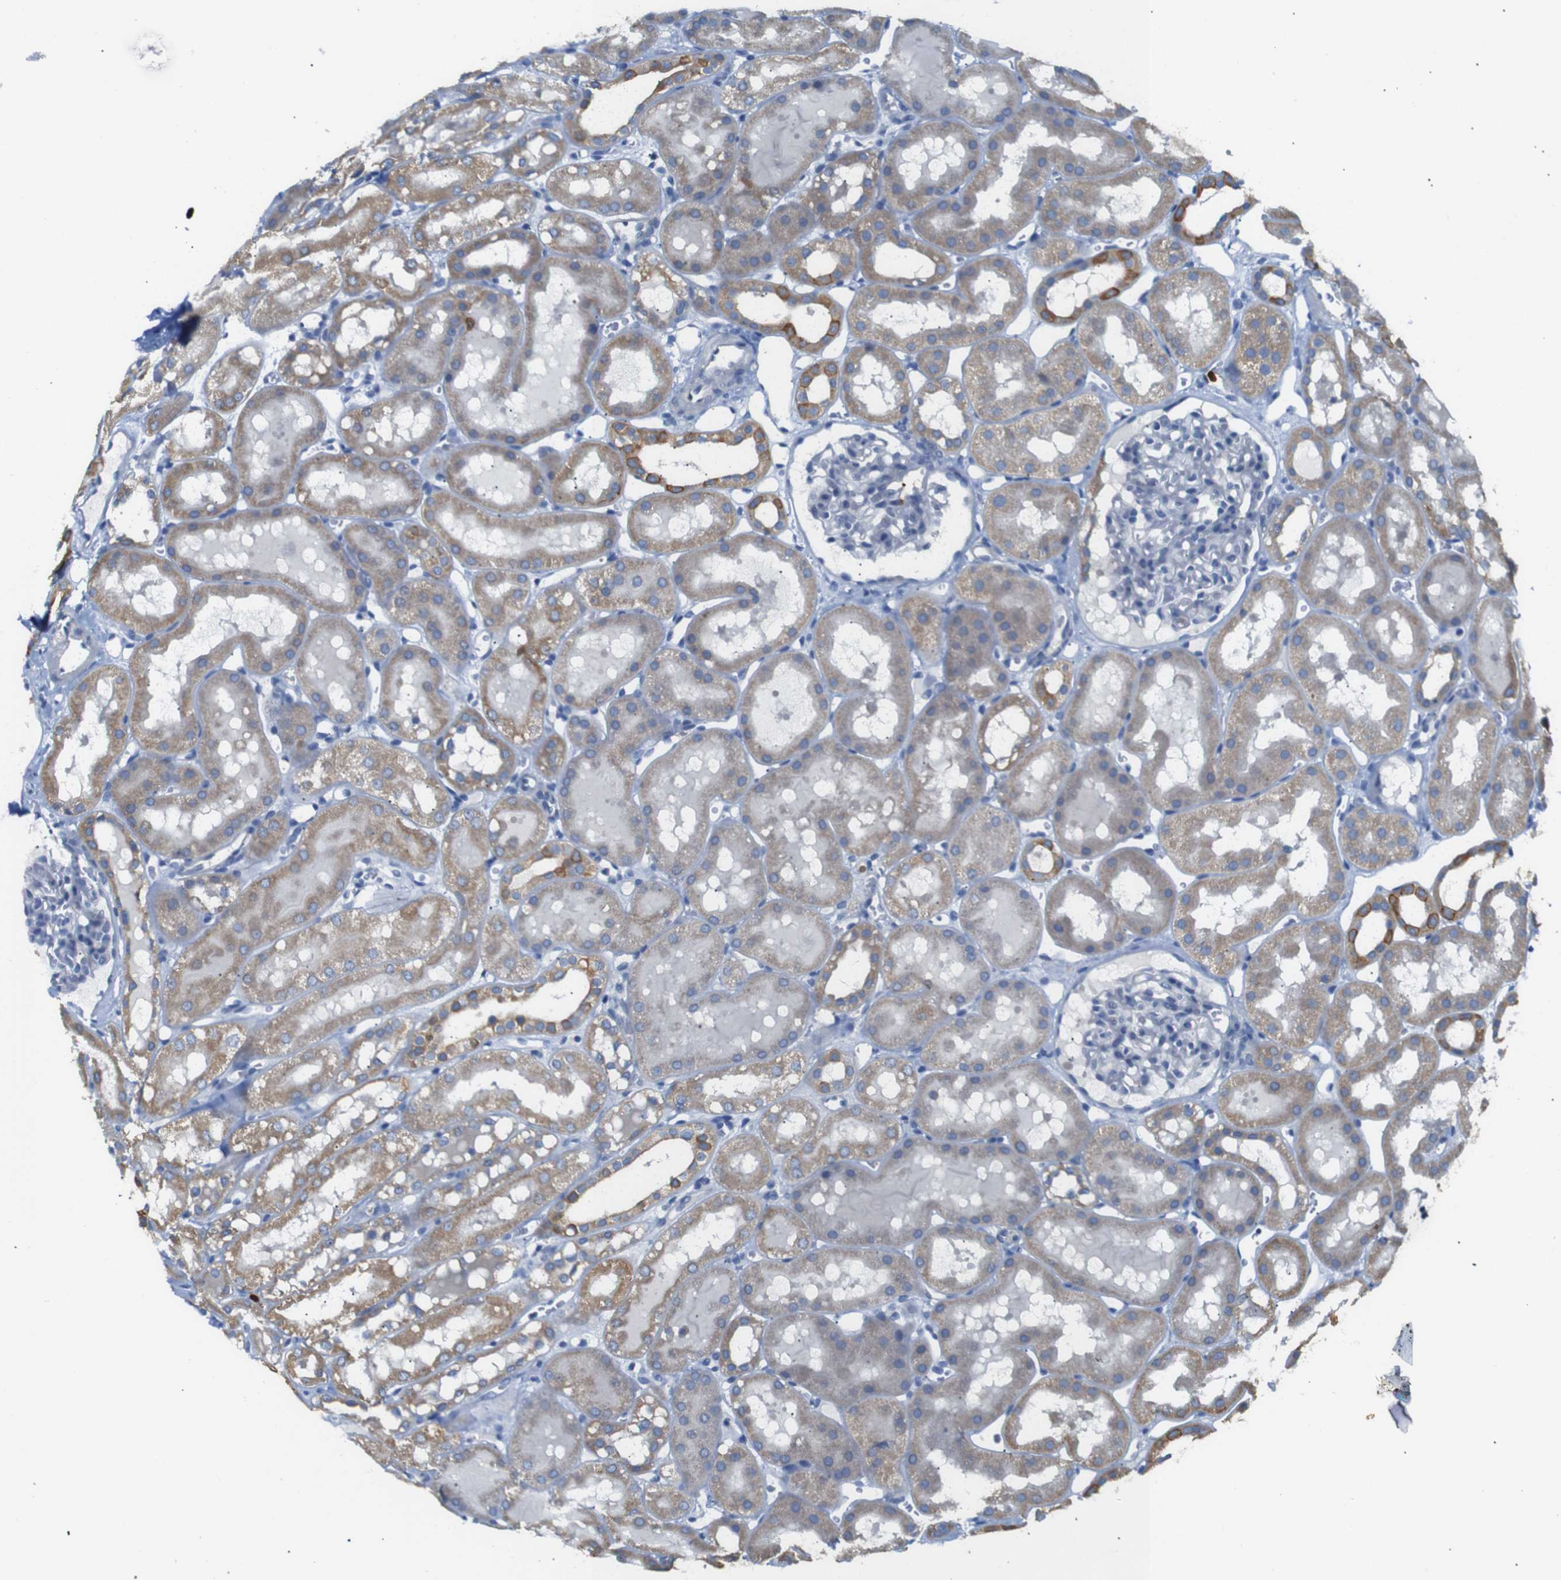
{"staining": {"intensity": "negative", "quantity": "none", "location": "none"}, "tissue": "kidney", "cell_type": "Cells in glomeruli", "image_type": "normal", "snomed": [{"axis": "morphology", "description": "Normal tissue, NOS"}, {"axis": "topography", "description": "Kidney"}, {"axis": "topography", "description": "Urinary bladder"}], "caption": "DAB immunohistochemical staining of normal human kidney reveals no significant positivity in cells in glomeruli.", "gene": "ALOX15", "patient": {"sex": "male", "age": 16}}